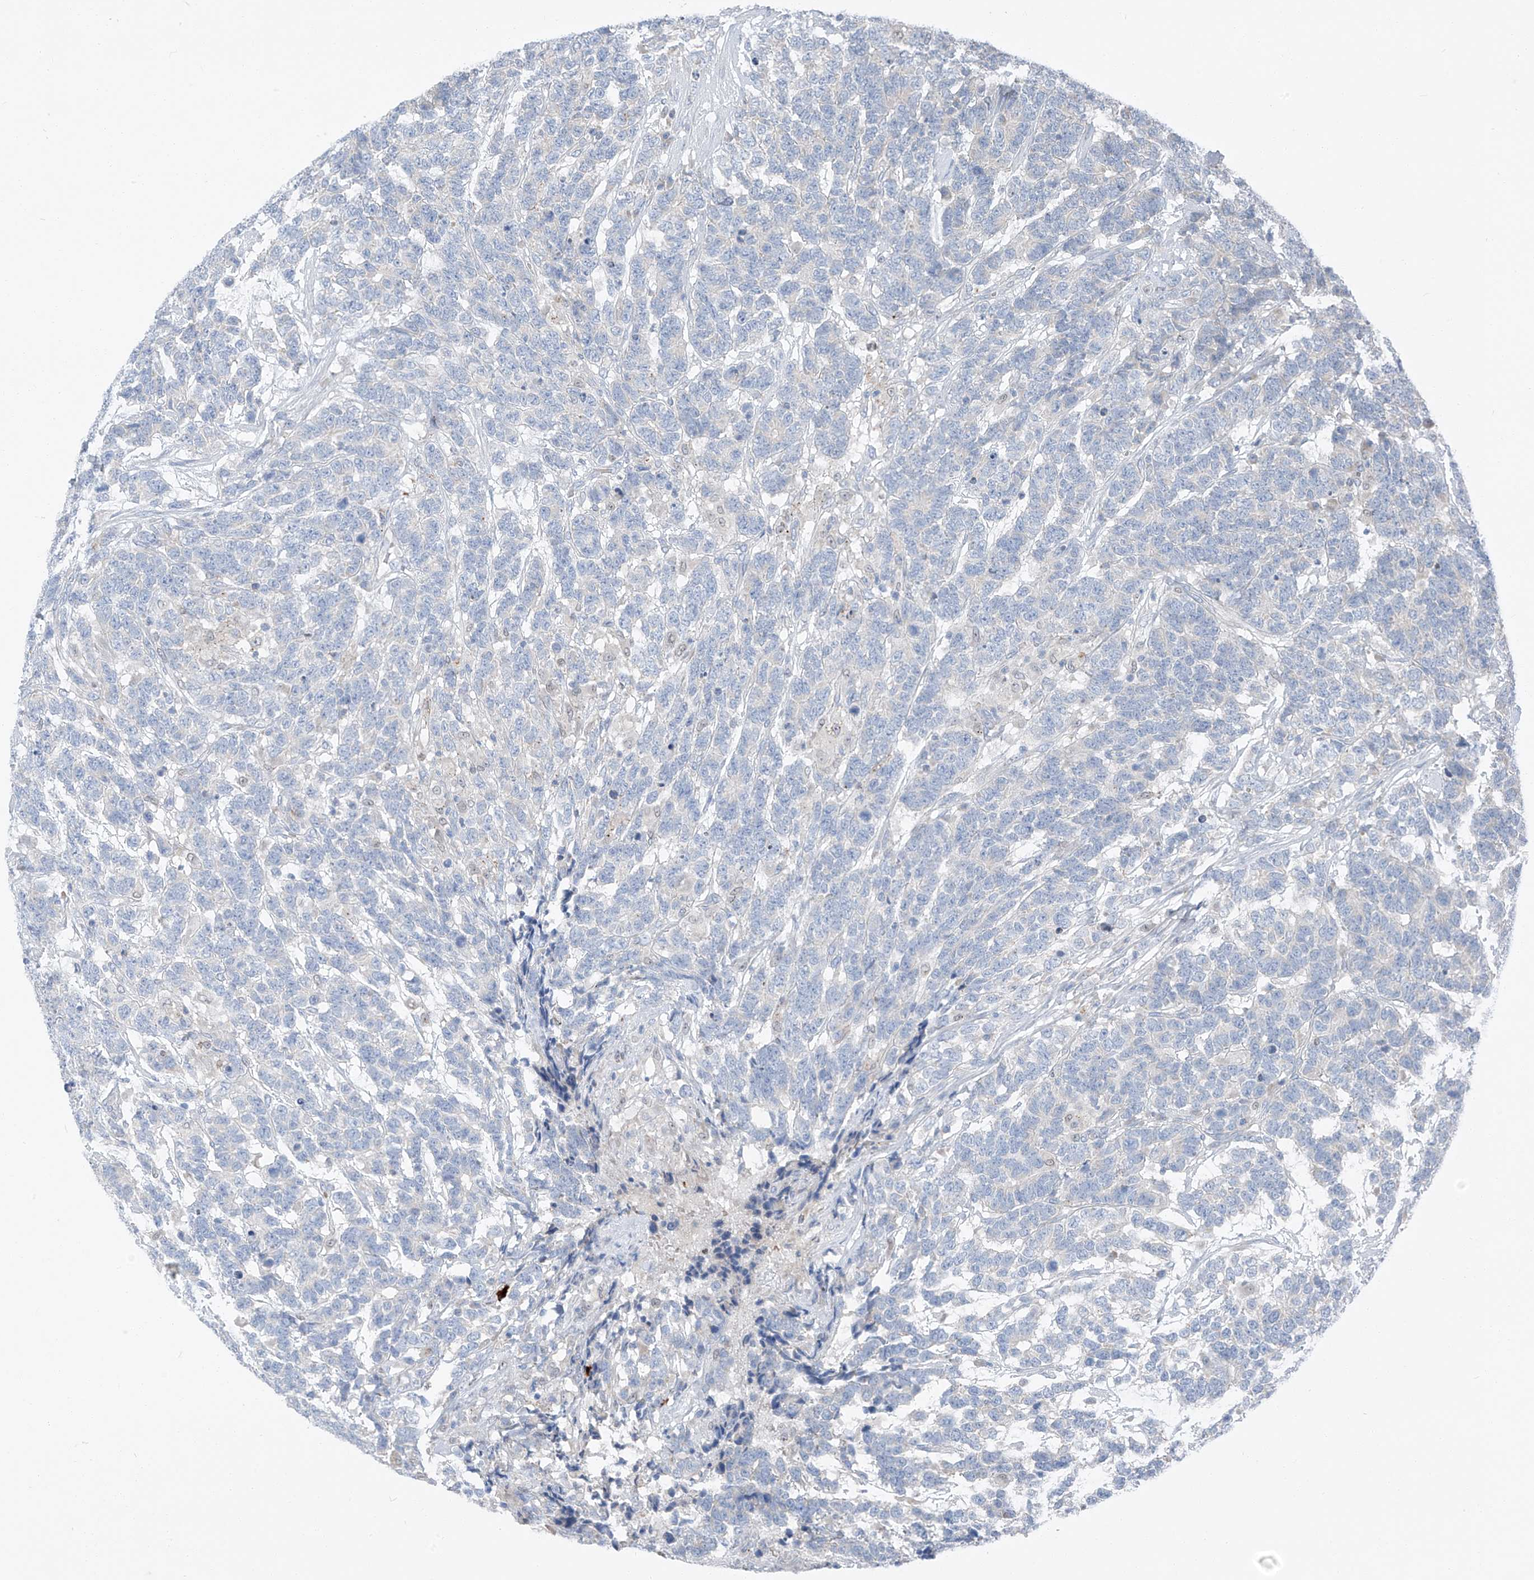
{"staining": {"intensity": "negative", "quantity": "none", "location": "none"}, "tissue": "testis cancer", "cell_type": "Tumor cells", "image_type": "cancer", "snomed": [{"axis": "morphology", "description": "Carcinoma, Embryonal, NOS"}, {"axis": "topography", "description": "Testis"}], "caption": "Histopathology image shows no significant protein staining in tumor cells of embryonal carcinoma (testis).", "gene": "CHMP2B", "patient": {"sex": "male", "age": 26}}